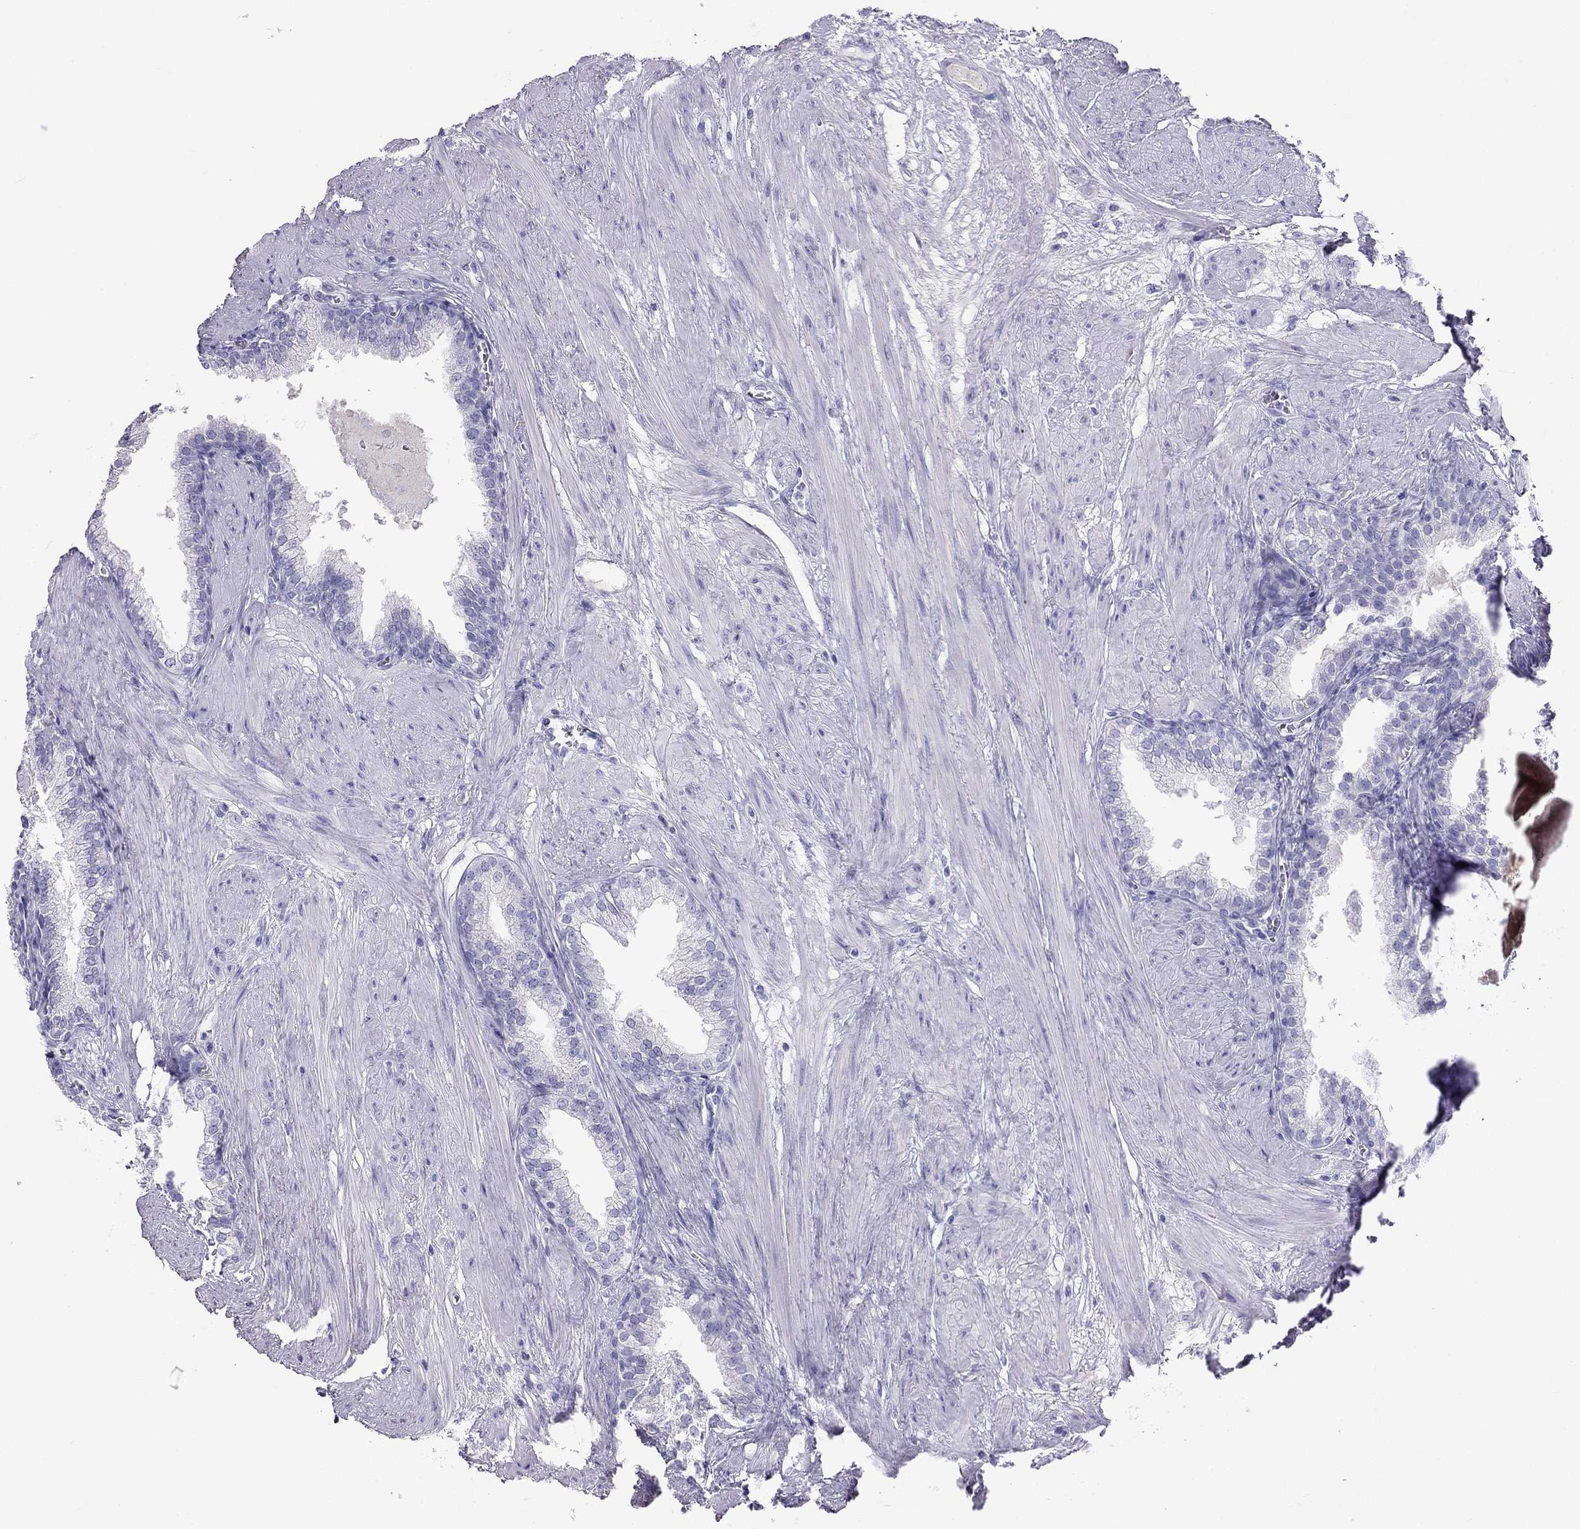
{"staining": {"intensity": "negative", "quantity": "none", "location": "none"}, "tissue": "prostate cancer", "cell_type": "Tumor cells", "image_type": "cancer", "snomed": [{"axis": "morphology", "description": "Adenocarcinoma, NOS"}, {"axis": "topography", "description": "Prostate"}], "caption": "IHC image of neoplastic tissue: human prostate cancer (adenocarcinoma) stained with DAB exhibits no significant protein staining in tumor cells. Nuclei are stained in blue.", "gene": "KLRG1", "patient": {"sex": "male", "age": 69}}